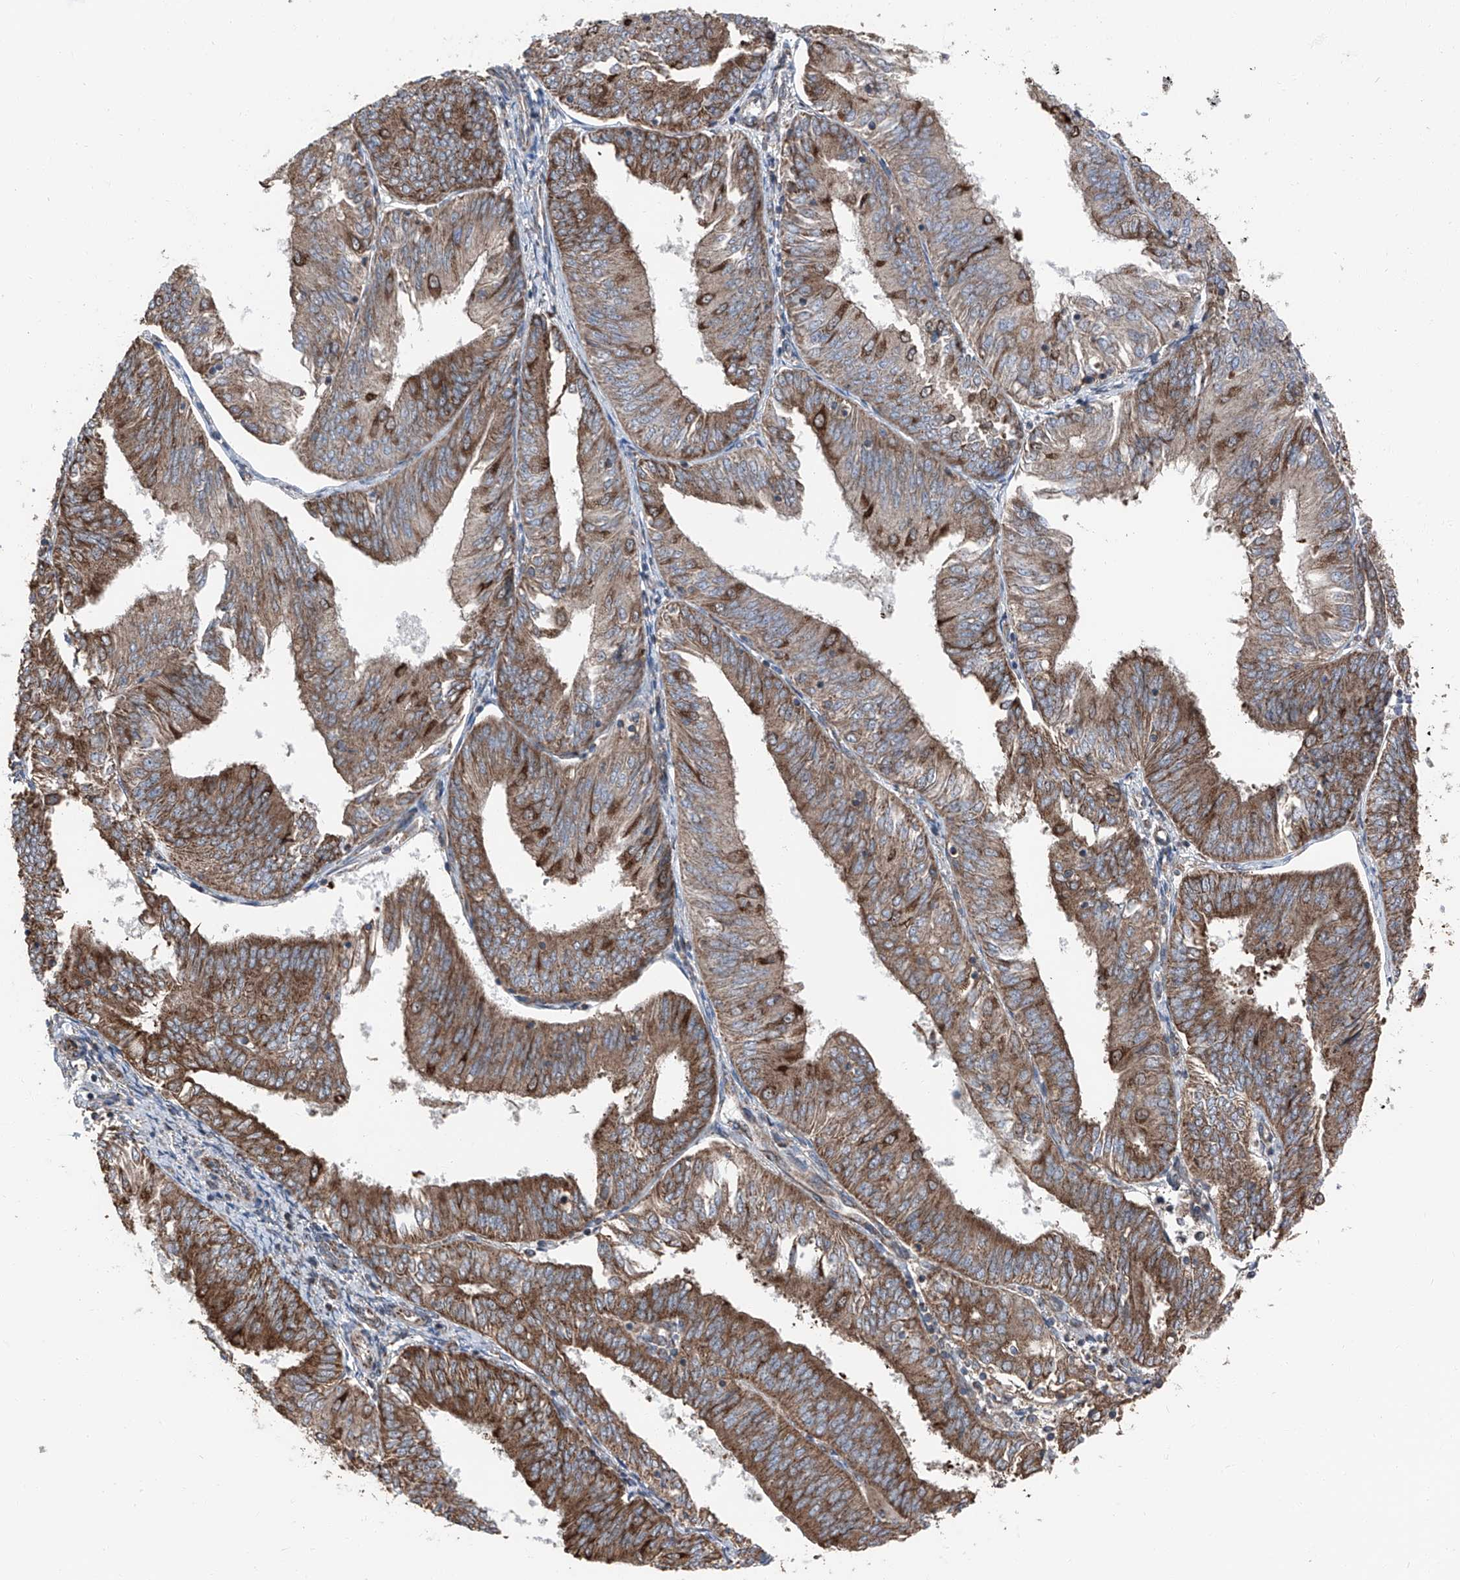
{"staining": {"intensity": "moderate", "quantity": ">75%", "location": "cytoplasmic/membranous"}, "tissue": "endometrial cancer", "cell_type": "Tumor cells", "image_type": "cancer", "snomed": [{"axis": "morphology", "description": "Adenocarcinoma, NOS"}, {"axis": "topography", "description": "Endometrium"}], "caption": "Immunohistochemistry image of endometrial cancer stained for a protein (brown), which demonstrates medium levels of moderate cytoplasmic/membranous staining in about >75% of tumor cells.", "gene": "LIMK1", "patient": {"sex": "female", "age": 58}}